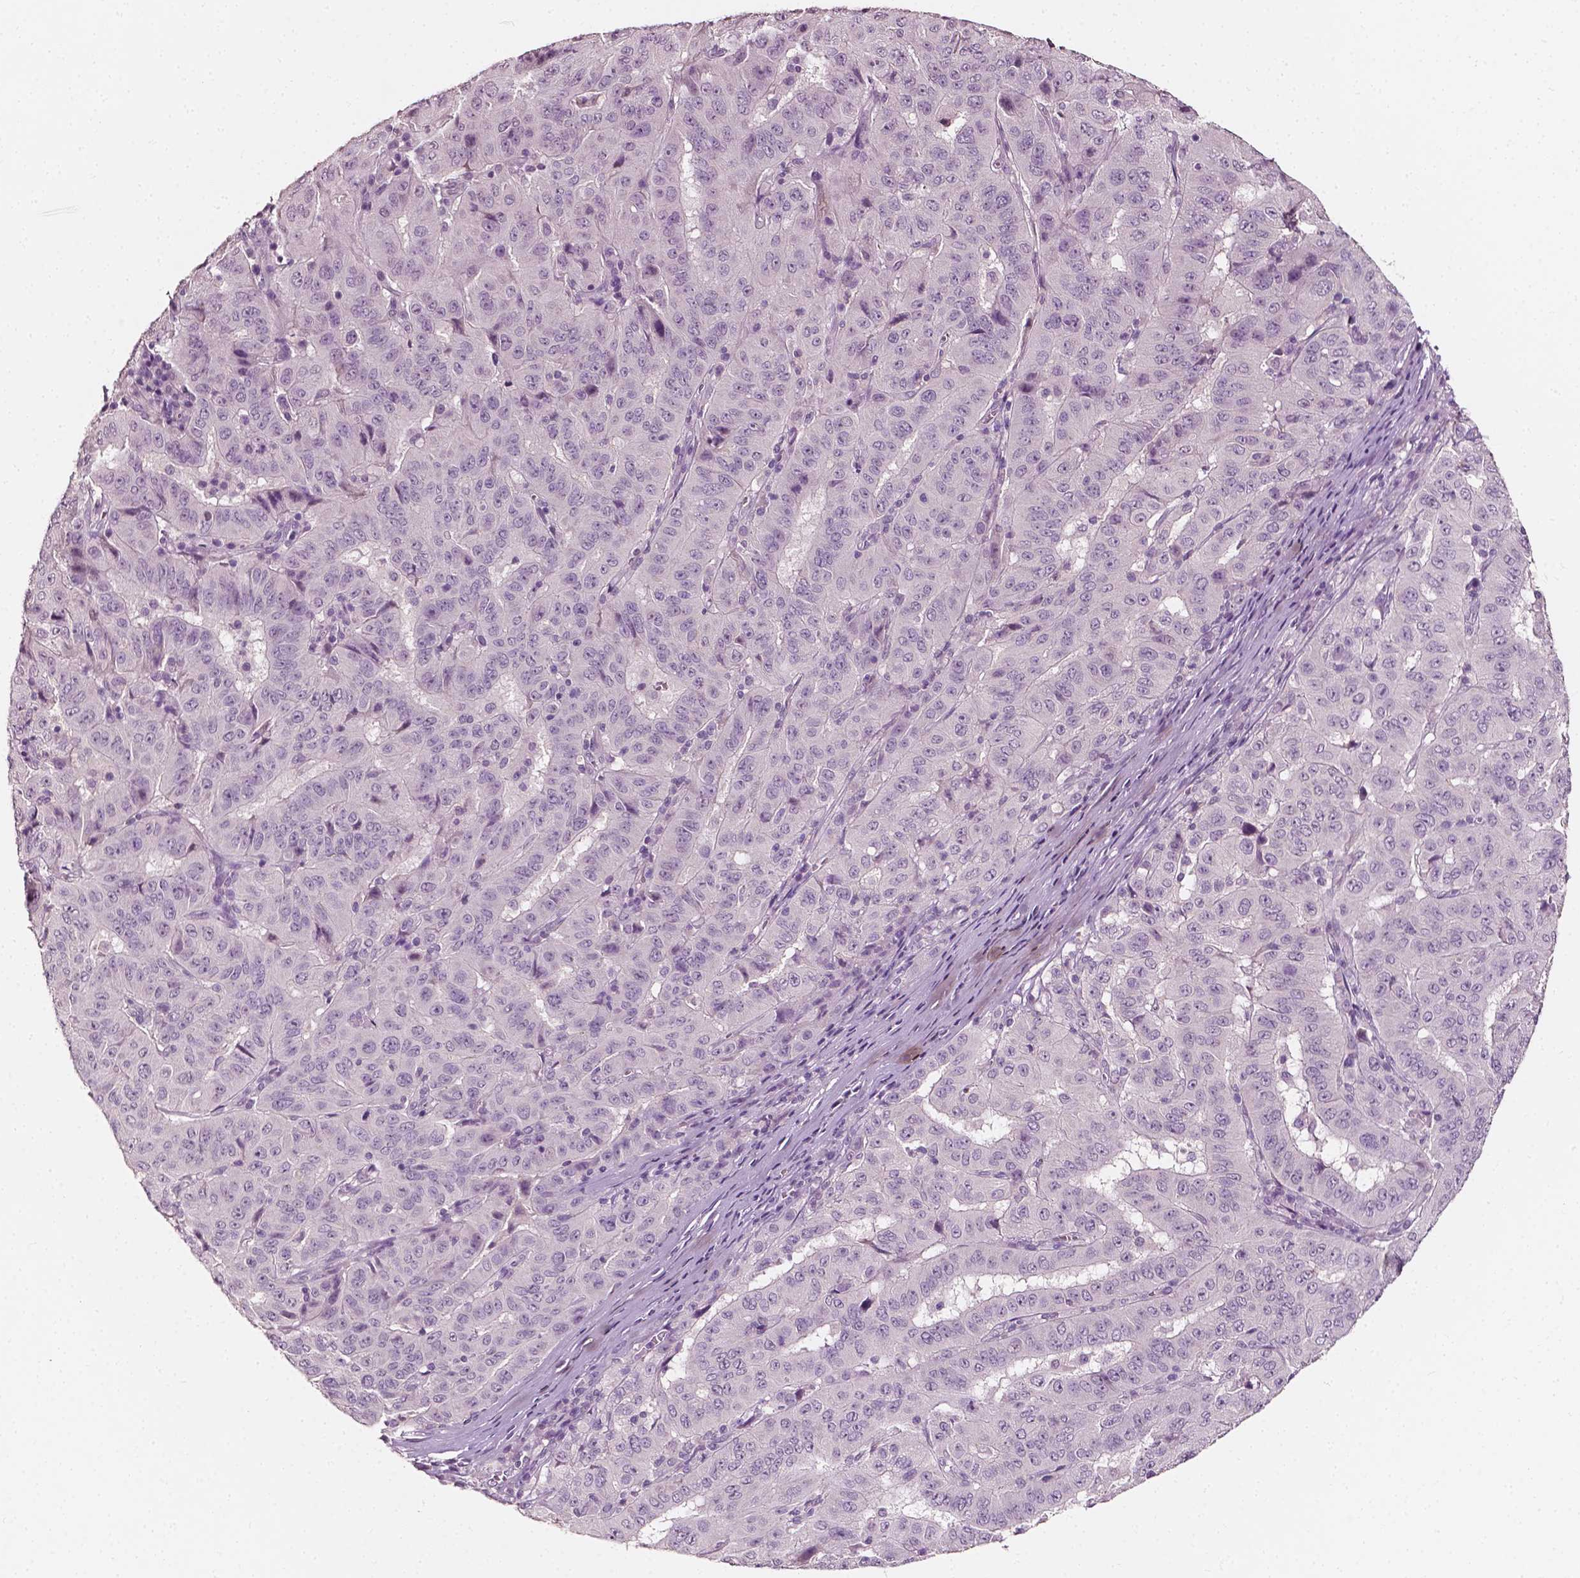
{"staining": {"intensity": "negative", "quantity": "none", "location": "none"}, "tissue": "pancreatic cancer", "cell_type": "Tumor cells", "image_type": "cancer", "snomed": [{"axis": "morphology", "description": "Adenocarcinoma, NOS"}, {"axis": "topography", "description": "Pancreas"}], "caption": "DAB immunohistochemical staining of pancreatic cancer (adenocarcinoma) exhibits no significant staining in tumor cells. (DAB (3,3'-diaminobenzidine) immunohistochemistry (IHC) visualized using brightfield microscopy, high magnification).", "gene": "PLA2R1", "patient": {"sex": "male", "age": 63}}